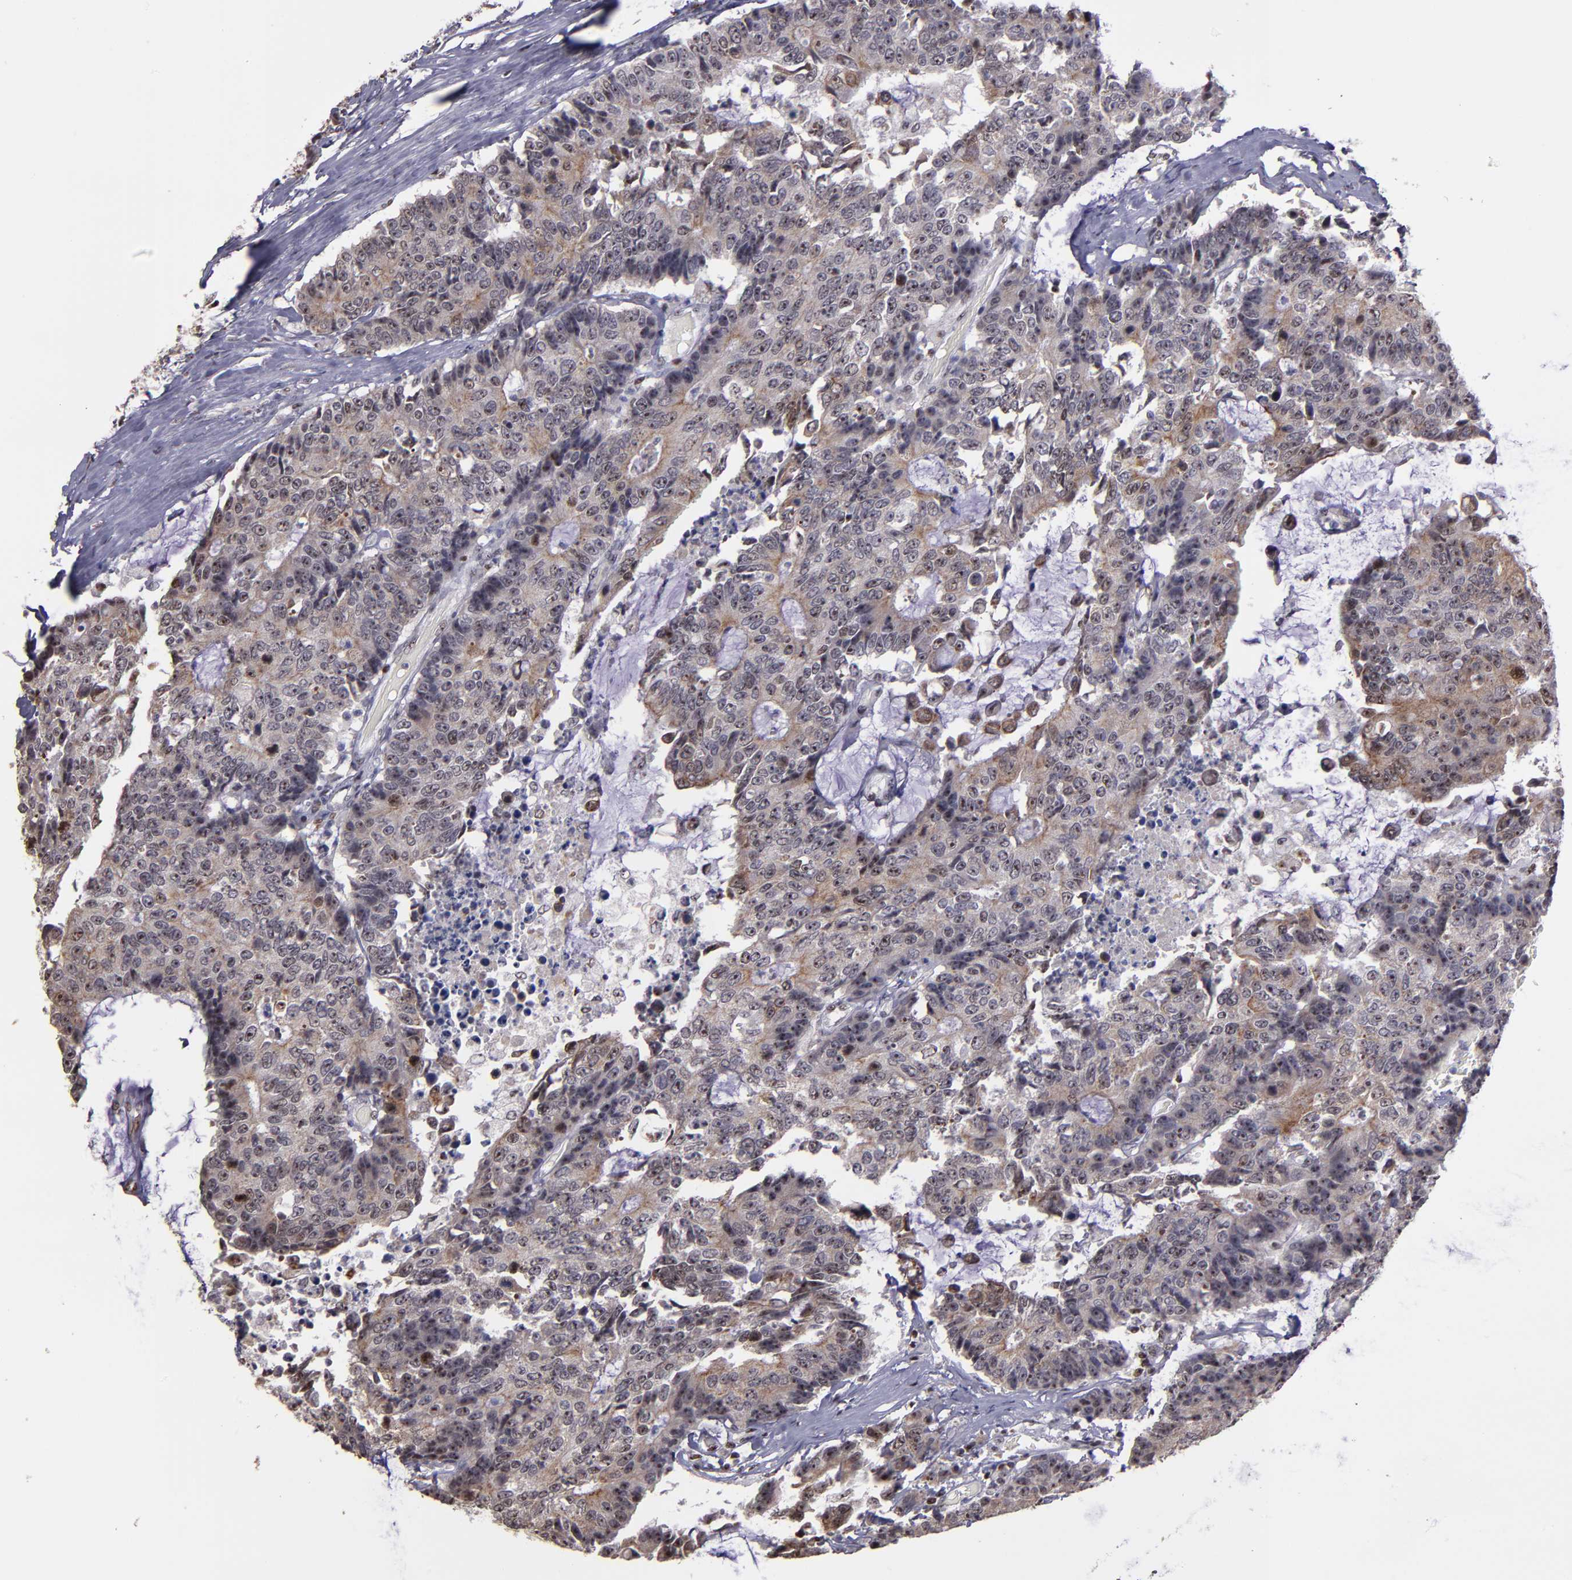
{"staining": {"intensity": "moderate", "quantity": ">75%", "location": "cytoplasmic/membranous,nuclear"}, "tissue": "colorectal cancer", "cell_type": "Tumor cells", "image_type": "cancer", "snomed": [{"axis": "morphology", "description": "Adenocarcinoma, NOS"}, {"axis": "topography", "description": "Colon"}], "caption": "Protein staining of adenocarcinoma (colorectal) tissue shows moderate cytoplasmic/membranous and nuclear expression in about >75% of tumor cells.", "gene": "DDX24", "patient": {"sex": "female", "age": 86}}